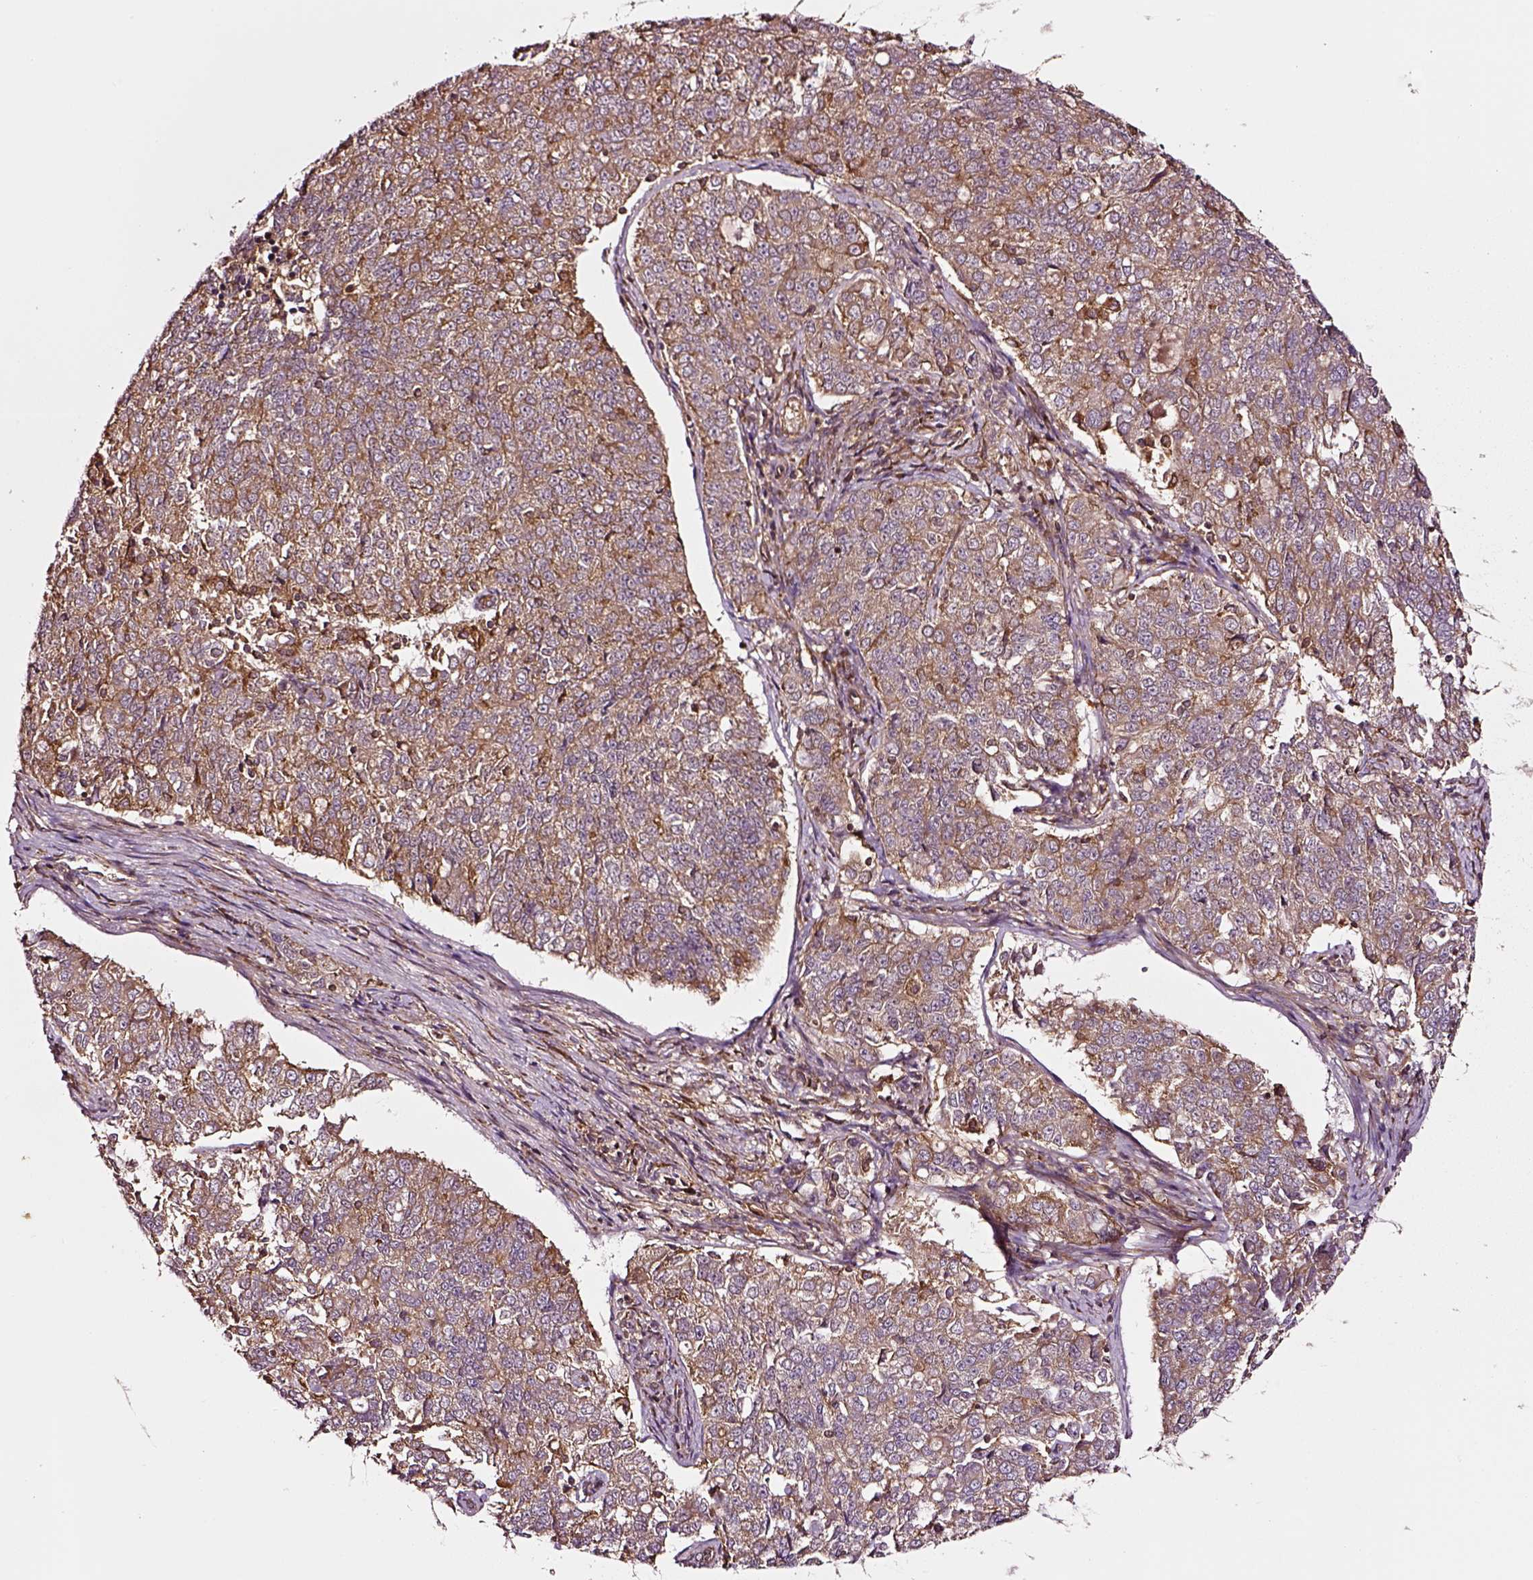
{"staining": {"intensity": "moderate", "quantity": ">75%", "location": "cytoplasmic/membranous"}, "tissue": "endometrial cancer", "cell_type": "Tumor cells", "image_type": "cancer", "snomed": [{"axis": "morphology", "description": "Adenocarcinoma, NOS"}, {"axis": "topography", "description": "Endometrium"}], "caption": "Moderate cytoplasmic/membranous protein staining is identified in about >75% of tumor cells in endometrial adenocarcinoma. Using DAB (3,3'-diaminobenzidine) (brown) and hematoxylin (blue) stains, captured at high magnification using brightfield microscopy.", "gene": "RASSF5", "patient": {"sex": "female", "age": 43}}